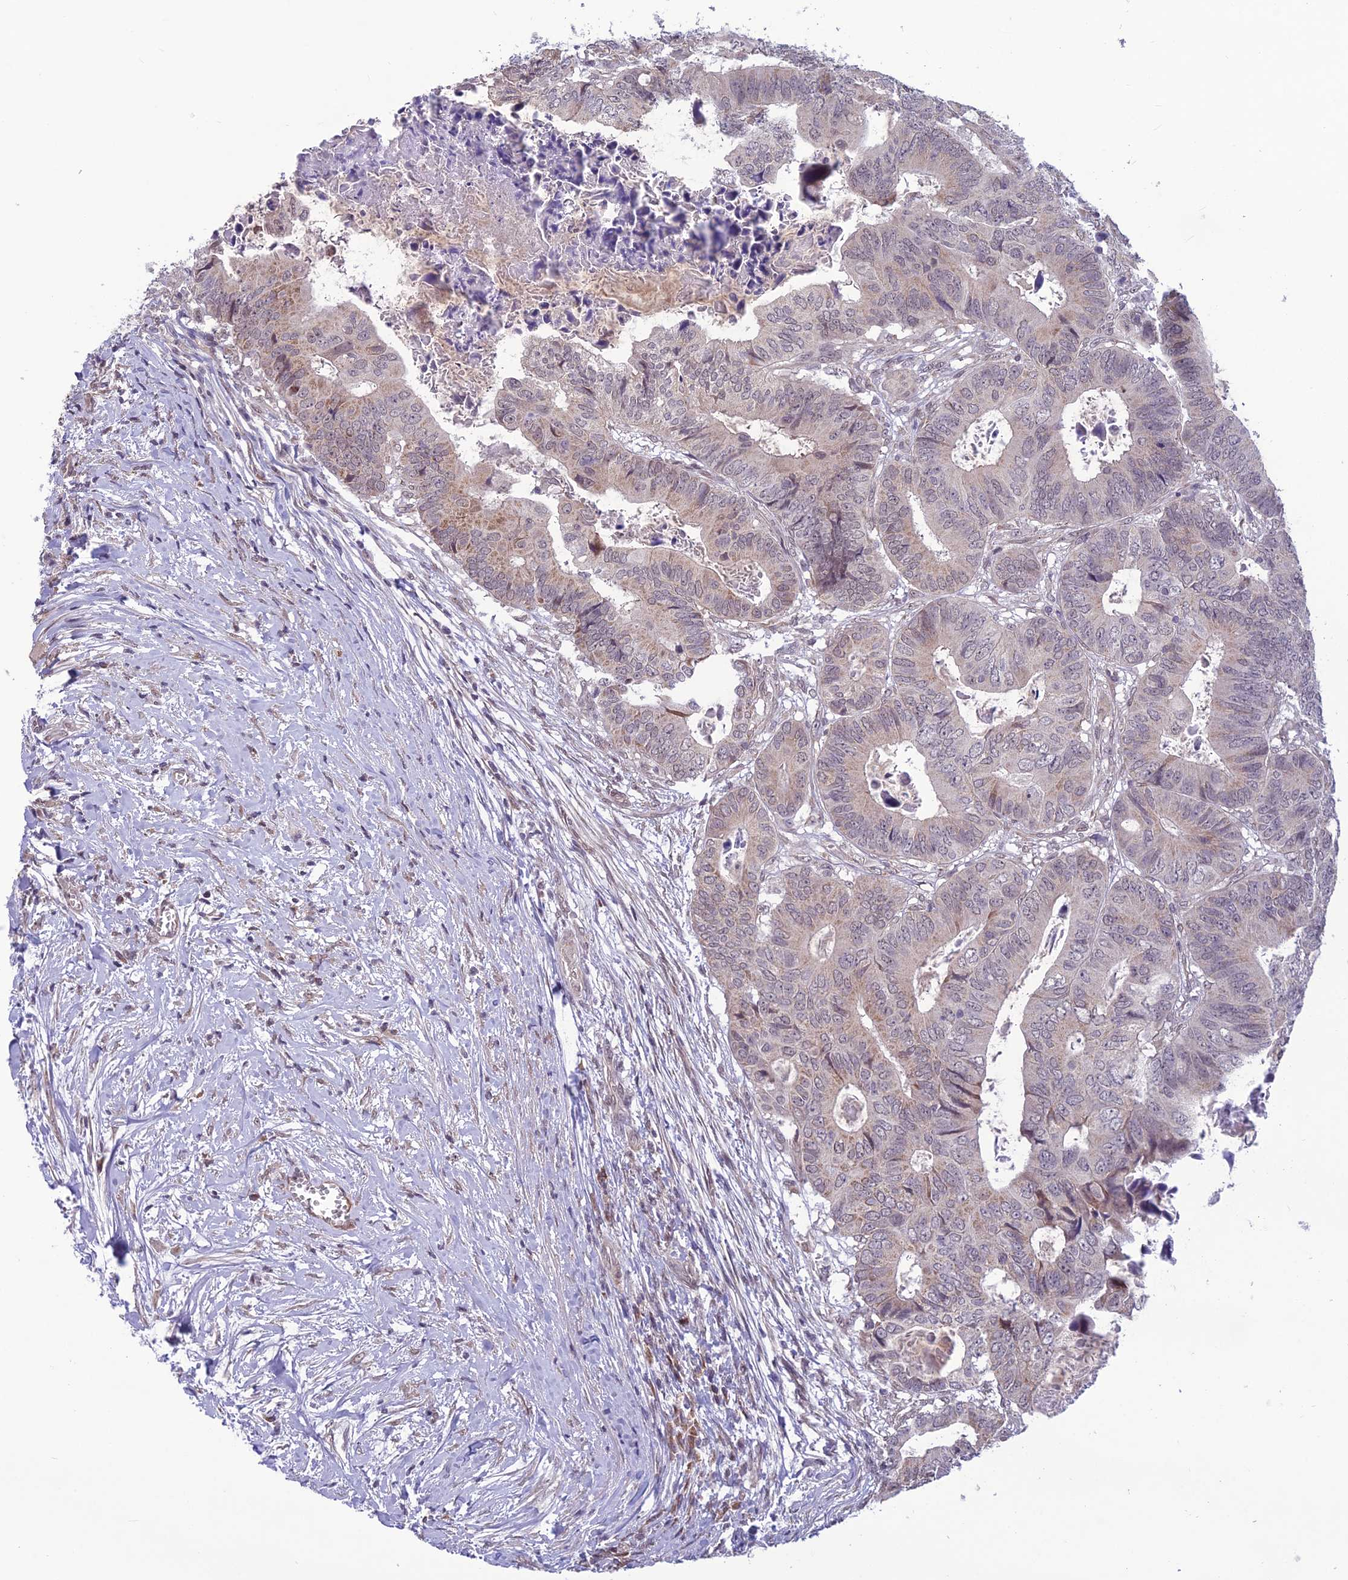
{"staining": {"intensity": "weak", "quantity": "<25%", "location": "cytoplasmic/membranous,nuclear"}, "tissue": "colorectal cancer", "cell_type": "Tumor cells", "image_type": "cancer", "snomed": [{"axis": "morphology", "description": "Adenocarcinoma, NOS"}, {"axis": "topography", "description": "Colon"}], "caption": "DAB (3,3'-diaminobenzidine) immunohistochemical staining of colorectal adenocarcinoma reveals no significant positivity in tumor cells. The staining was performed using DAB to visualize the protein expression in brown, while the nuclei were stained in blue with hematoxylin (Magnification: 20x).", "gene": "FBRS", "patient": {"sex": "male", "age": 85}}